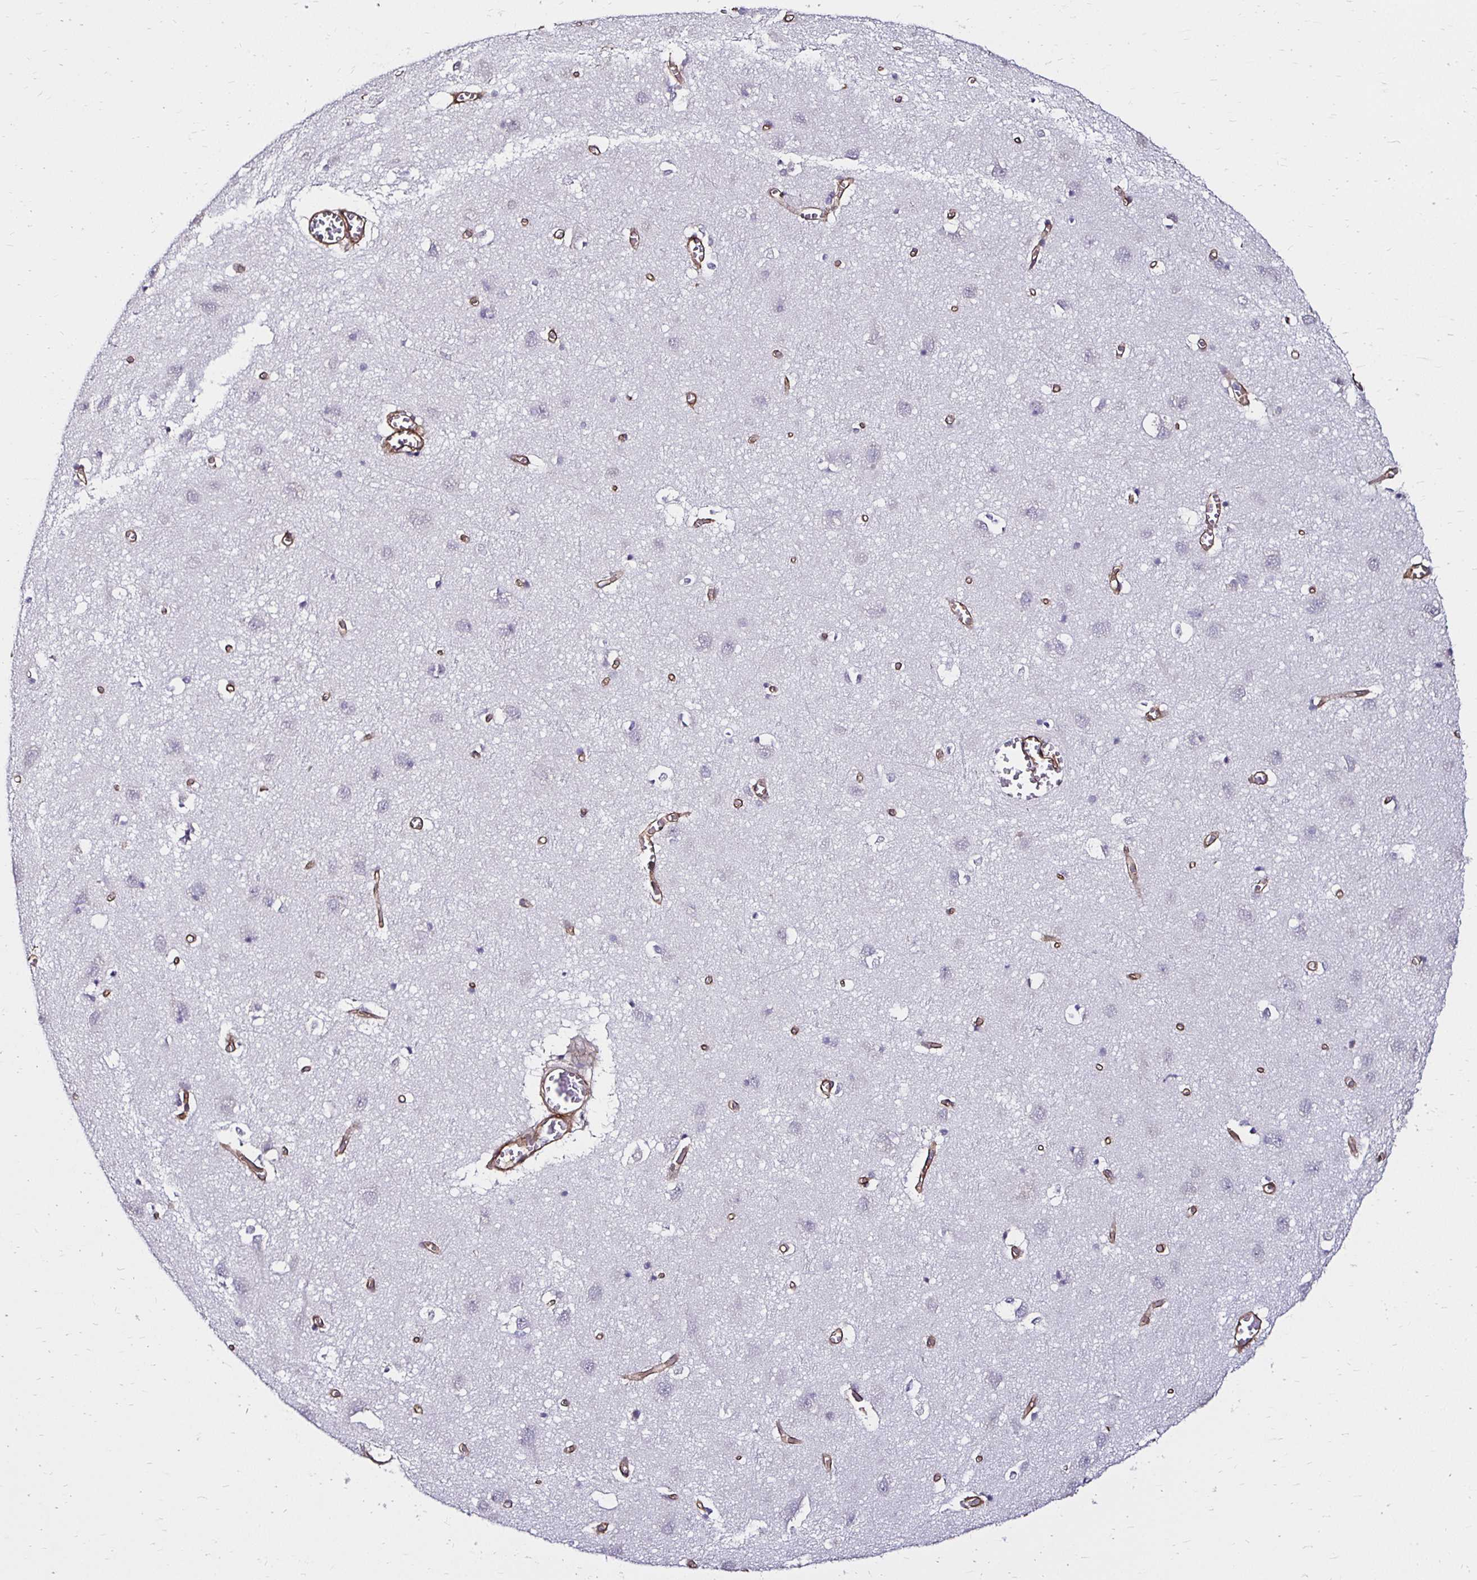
{"staining": {"intensity": "weak", "quantity": ">75%", "location": "cytoplasmic/membranous"}, "tissue": "cerebral cortex", "cell_type": "Endothelial cells", "image_type": "normal", "snomed": [{"axis": "morphology", "description": "Normal tissue, NOS"}, {"axis": "topography", "description": "Cerebral cortex"}], "caption": "Protein expression analysis of benign cerebral cortex reveals weak cytoplasmic/membranous staining in about >75% of endothelial cells.", "gene": "ITGB1", "patient": {"sex": "male", "age": 70}}